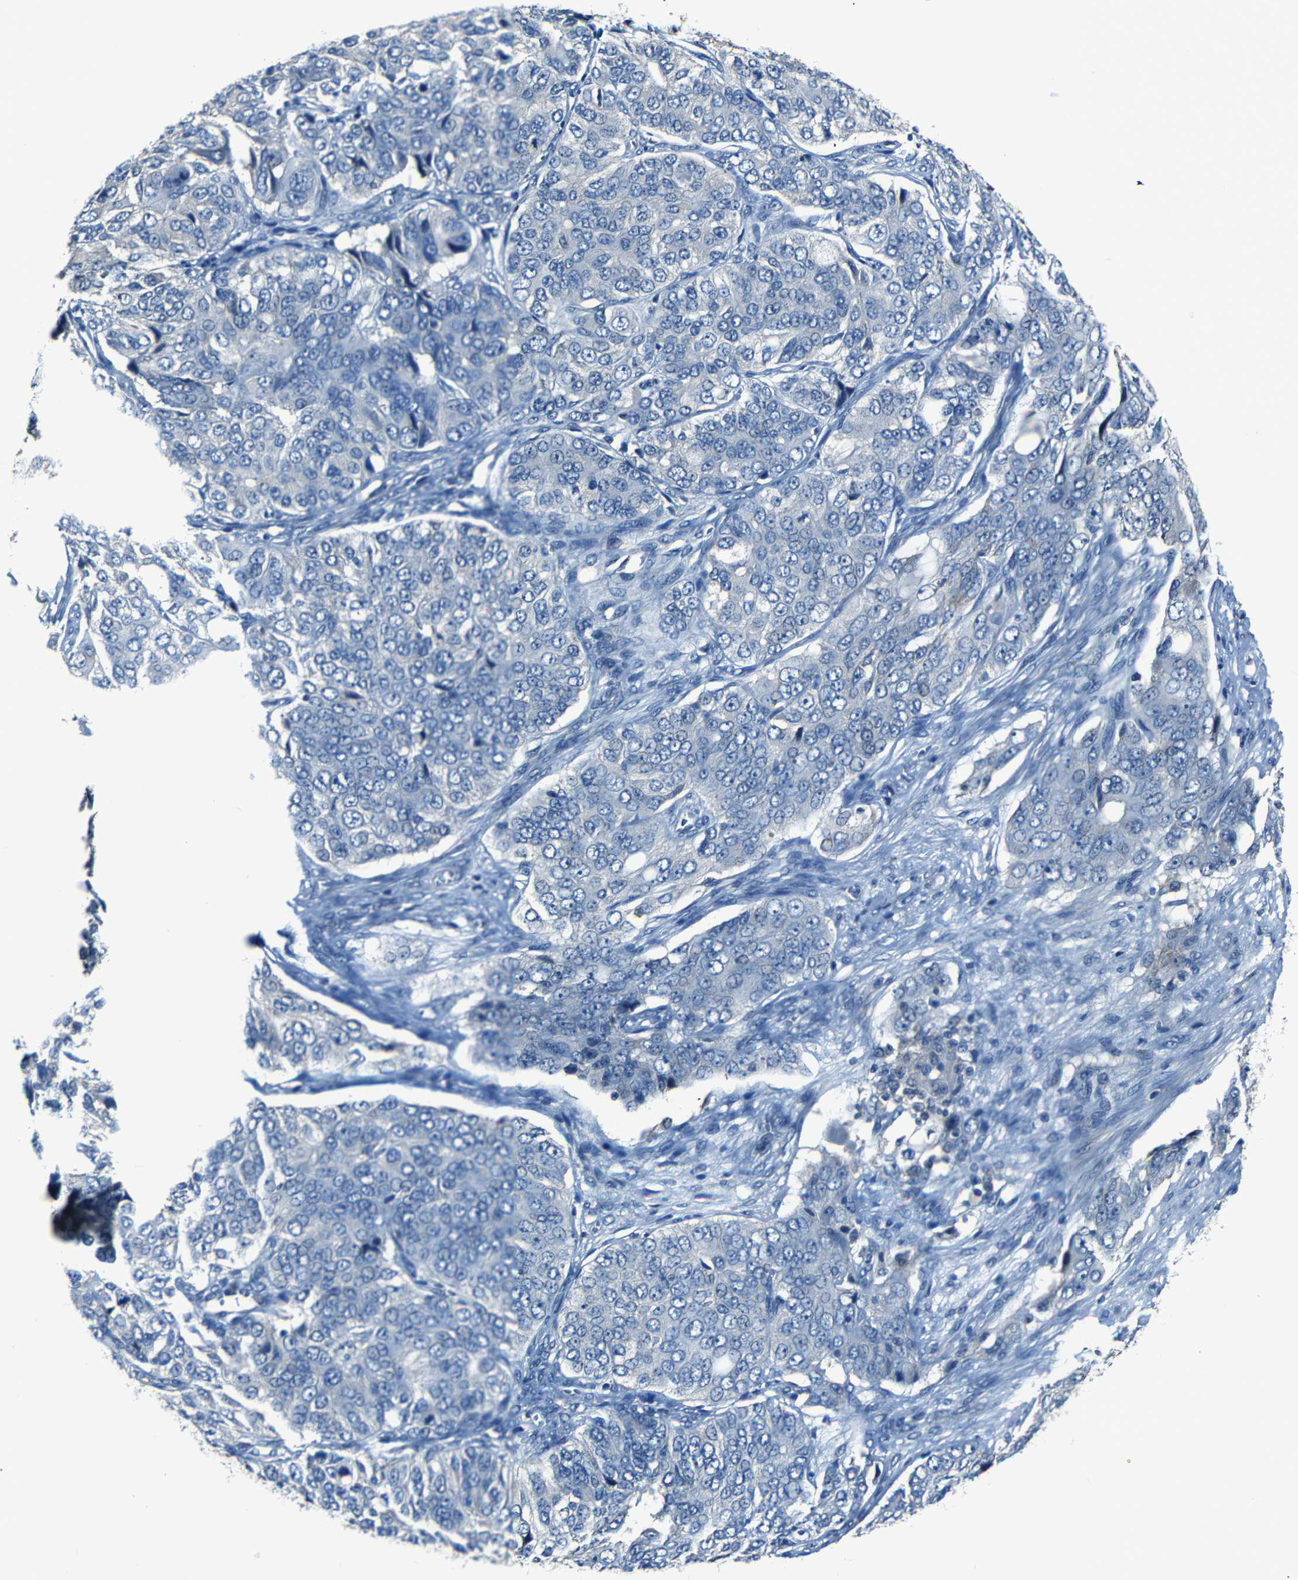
{"staining": {"intensity": "negative", "quantity": "none", "location": "none"}, "tissue": "ovarian cancer", "cell_type": "Tumor cells", "image_type": "cancer", "snomed": [{"axis": "morphology", "description": "Carcinoma, endometroid"}, {"axis": "topography", "description": "Ovary"}], "caption": "DAB (3,3'-diaminobenzidine) immunohistochemical staining of human endometroid carcinoma (ovarian) demonstrates no significant positivity in tumor cells.", "gene": "SLA", "patient": {"sex": "female", "age": 51}}